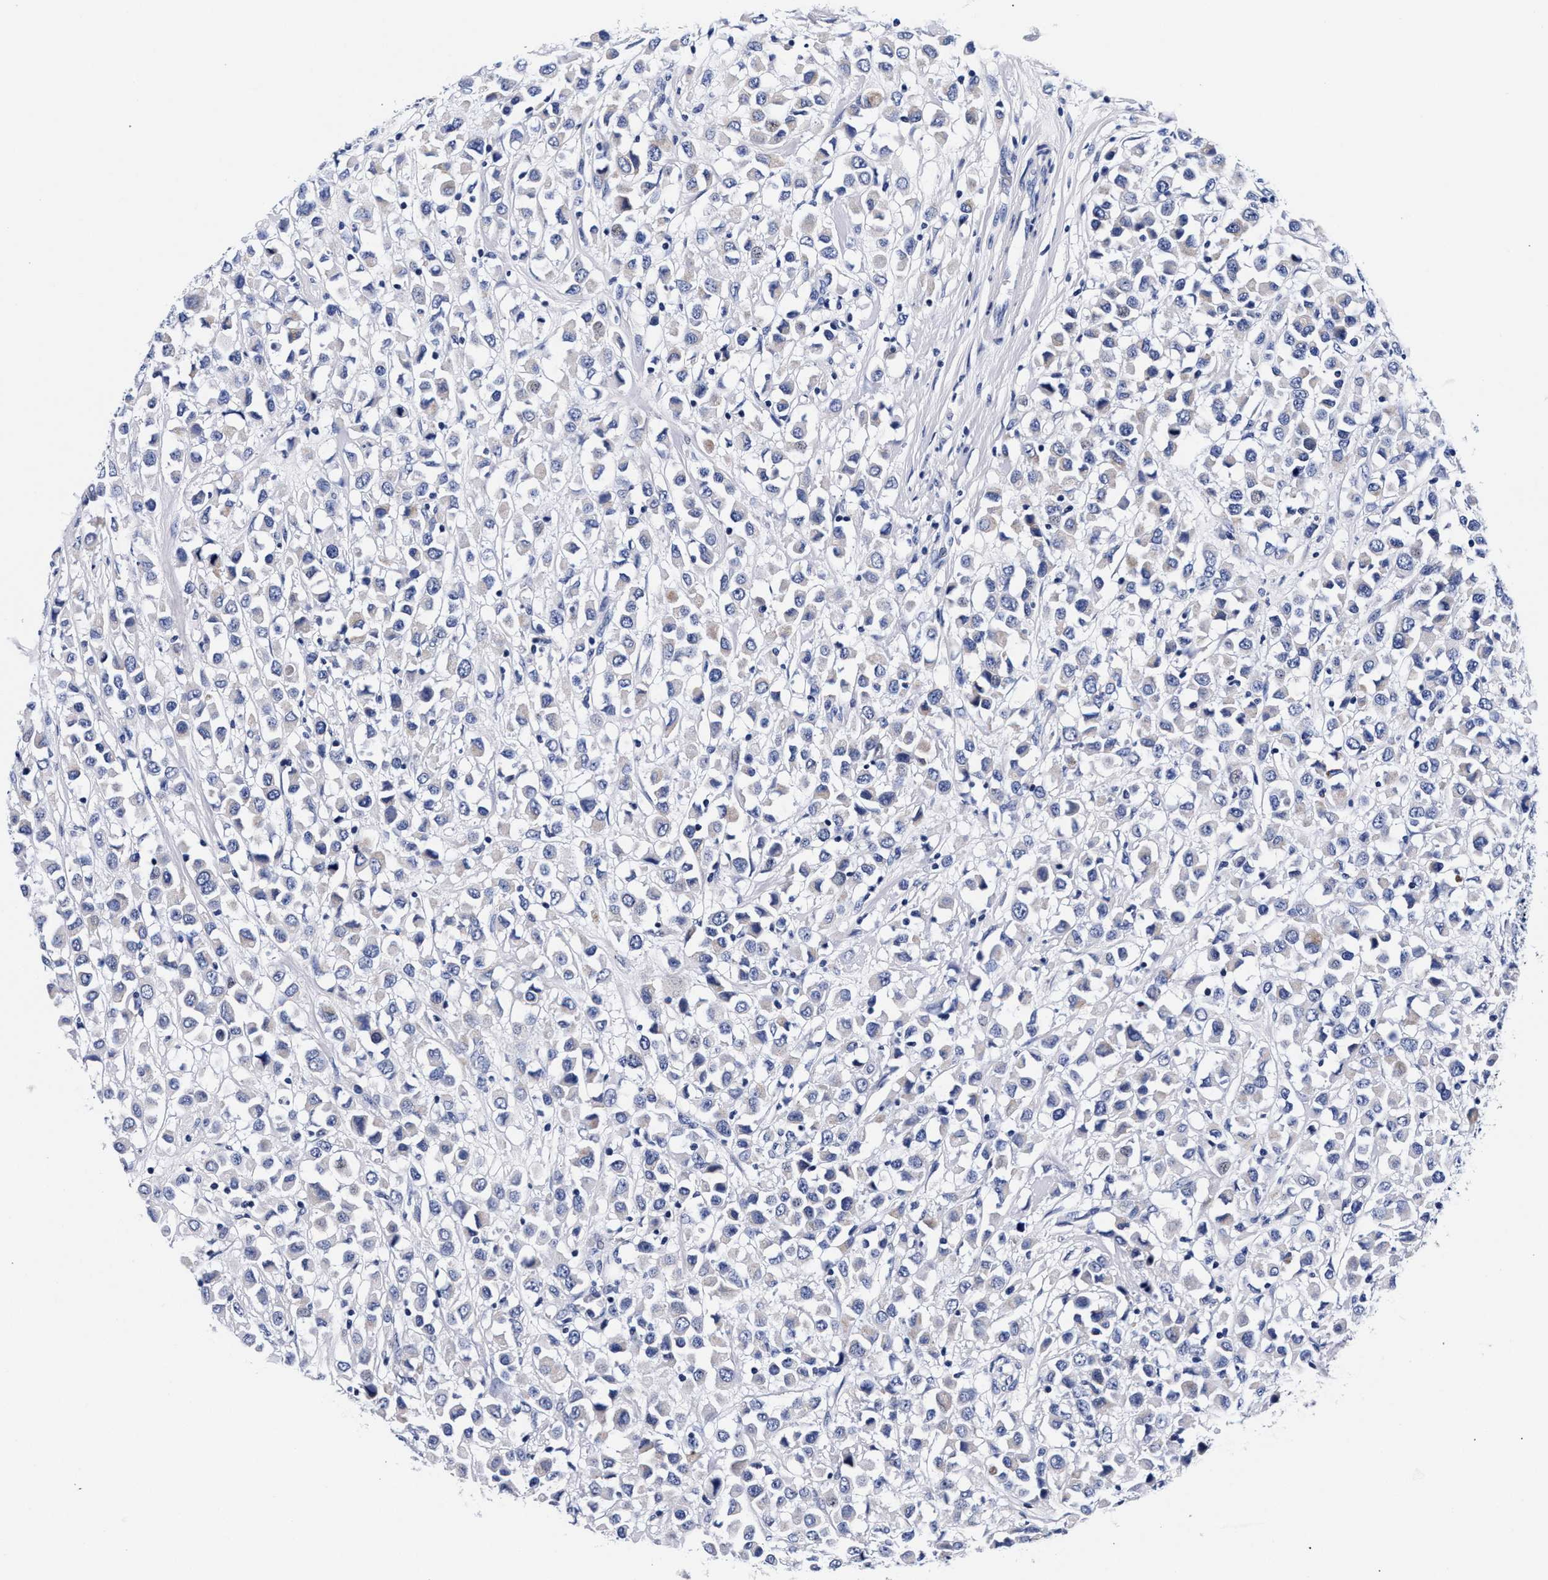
{"staining": {"intensity": "negative", "quantity": "none", "location": "none"}, "tissue": "breast cancer", "cell_type": "Tumor cells", "image_type": "cancer", "snomed": [{"axis": "morphology", "description": "Duct carcinoma"}, {"axis": "topography", "description": "Breast"}], "caption": "The photomicrograph shows no staining of tumor cells in breast invasive ductal carcinoma.", "gene": "RAB3B", "patient": {"sex": "female", "age": 61}}